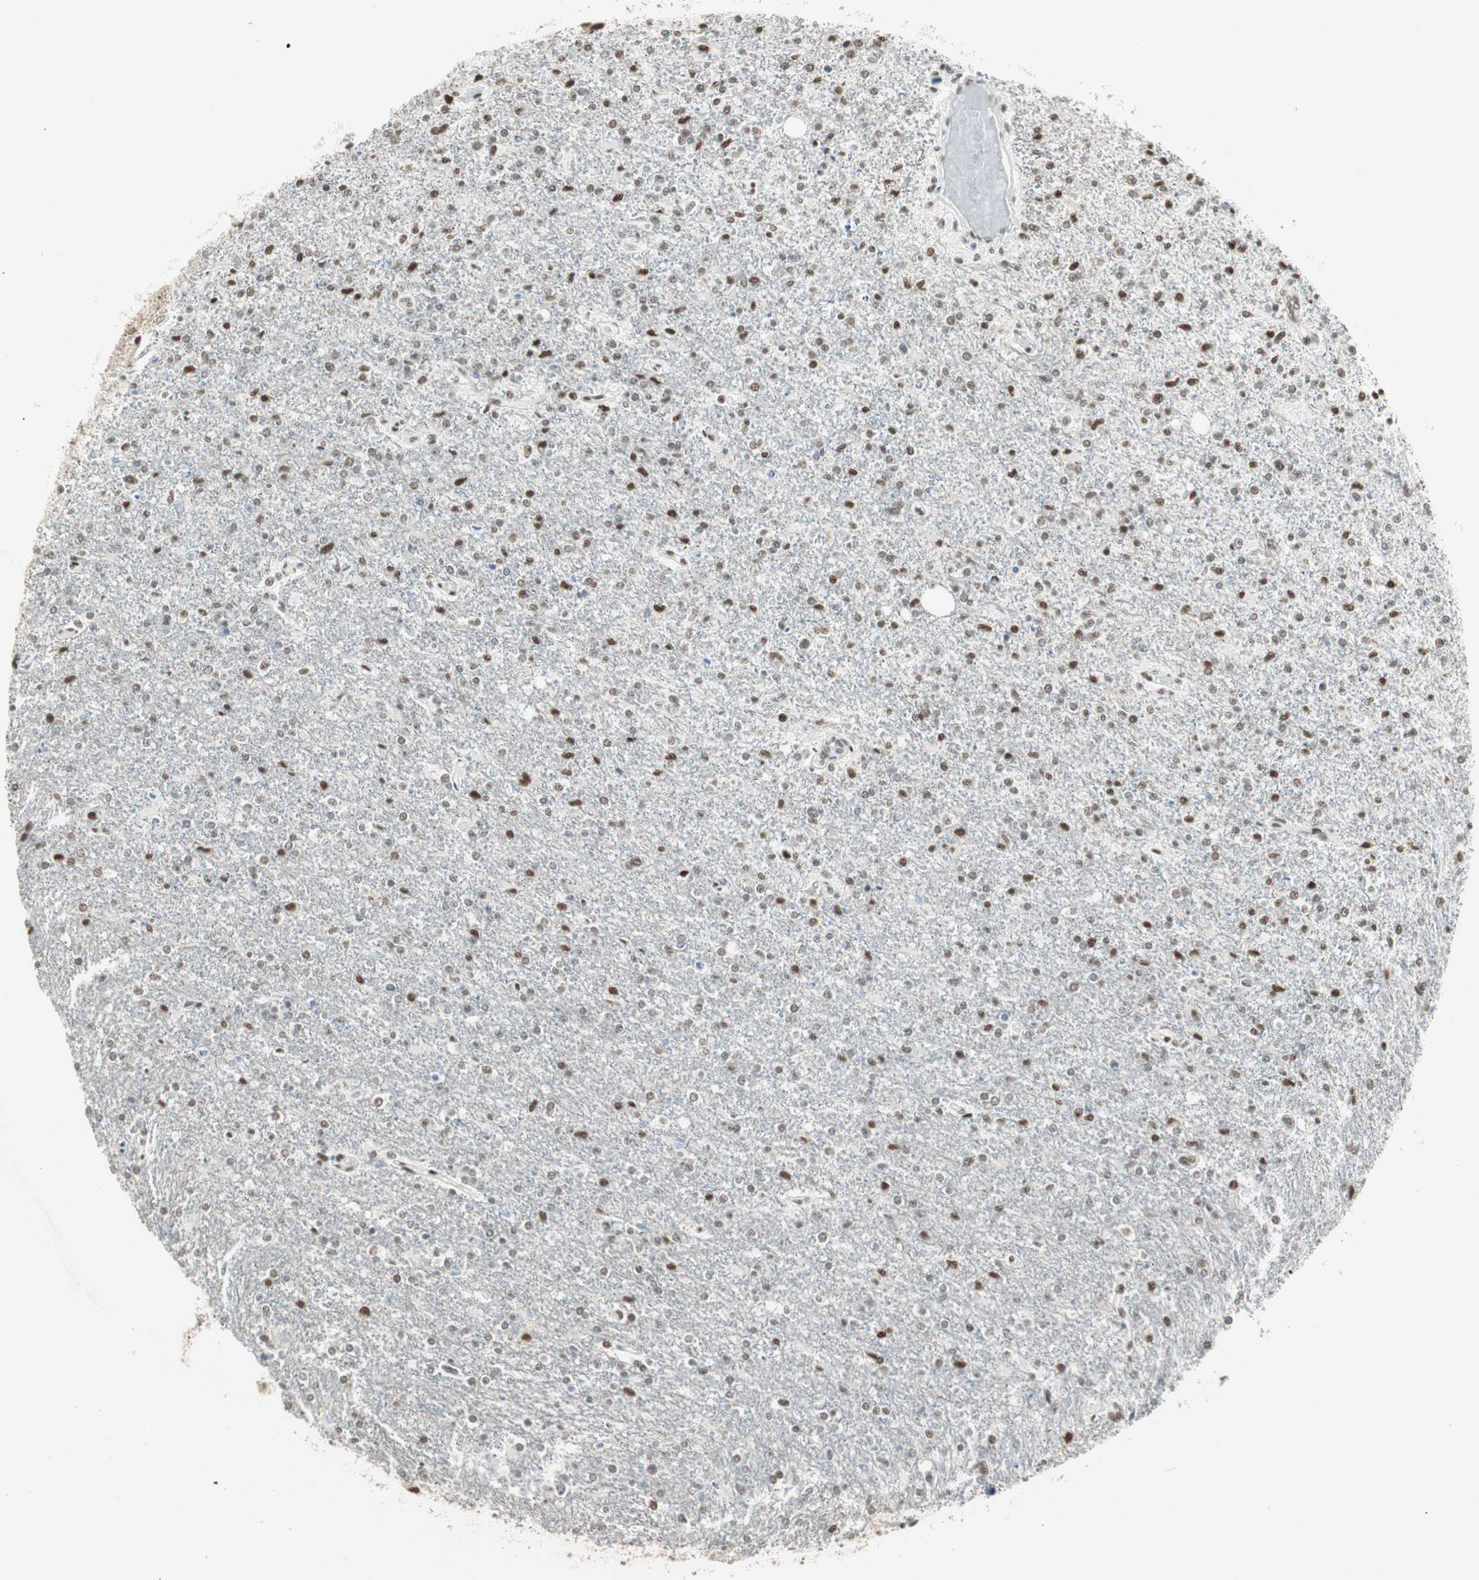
{"staining": {"intensity": "strong", "quantity": ">75%", "location": "nuclear"}, "tissue": "glioma", "cell_type": "Tumor cells", "image_type": "cancer", "snomed": [{"axis": "morphology", "description": "Glioma, malignant, High grade"}, {"axis": "topography", "description": "Cerebral cortex"}], "caption": "This micrograph demonstrates IHC staining of glioma, with high strong nuclear positivity in about >75% of tumor cells.", "gene": "ZBTB17", "patient": {"sex": "male", "age": 76}}